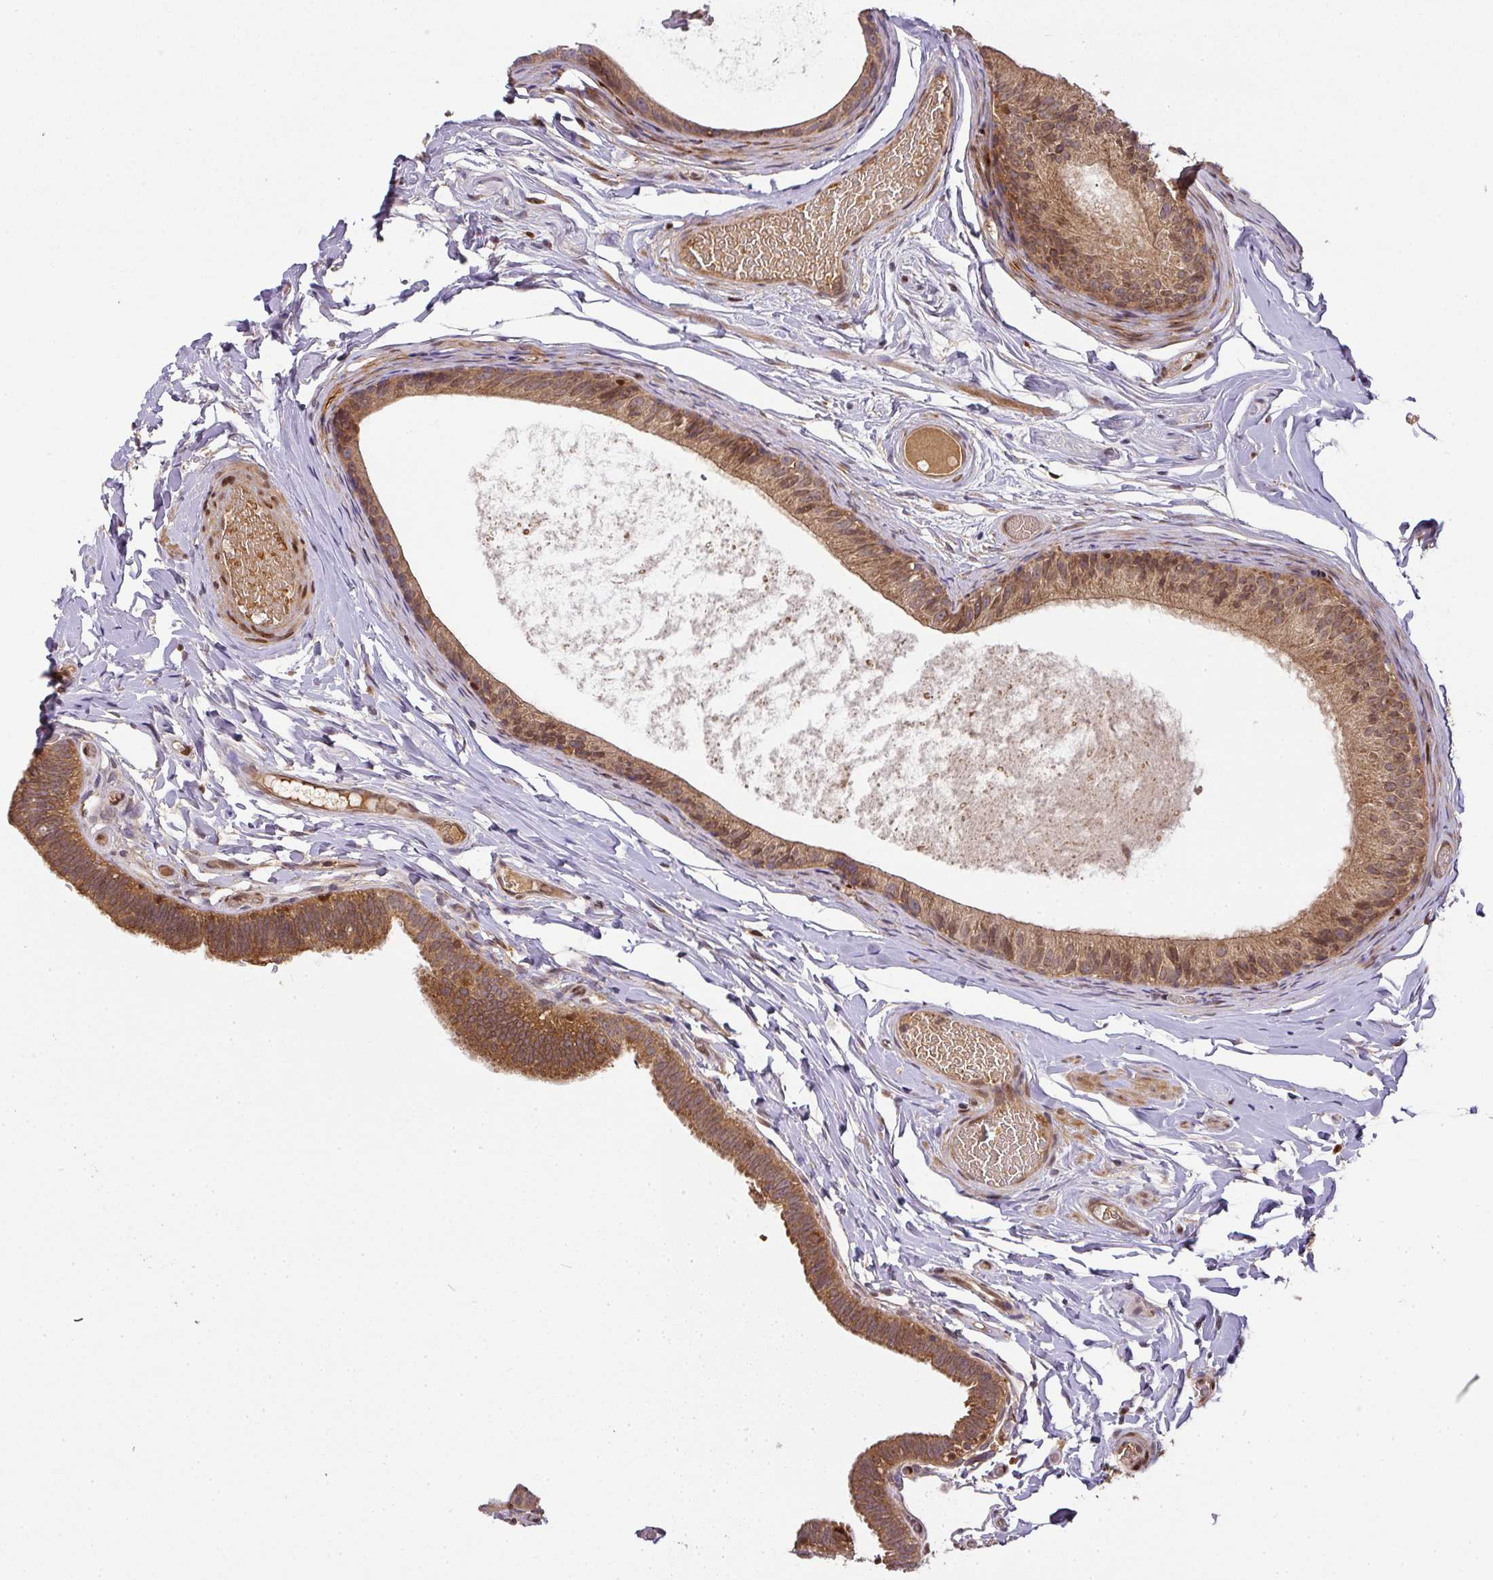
{"staining": {"intensity": "moderate", "quantity": ">75%", "location": "cytoplasmic/membranous"}, "tissue": "epididymis", "cell_type": "Glandular cells", "image_type": "normal", "snomed": [{"axis": "morphology", "description": "Normal tissue, NOS"}, {"axis": "morphology", "description": "Carcinoma, Embryonal, NOS"}, {"axis": "topography", "description": "Testis"}, {"axis": "topography", "description": "Epididymis"}], "caption": "IHC image of unremarkable human epididymis stained for a protein (brown), which shows medium levels of moderate cytoplasmic/membranous expression in approximately >75% of glandular cells.", "gene": "MALSU1", "patient": {"sex": "male", "age": 36}}